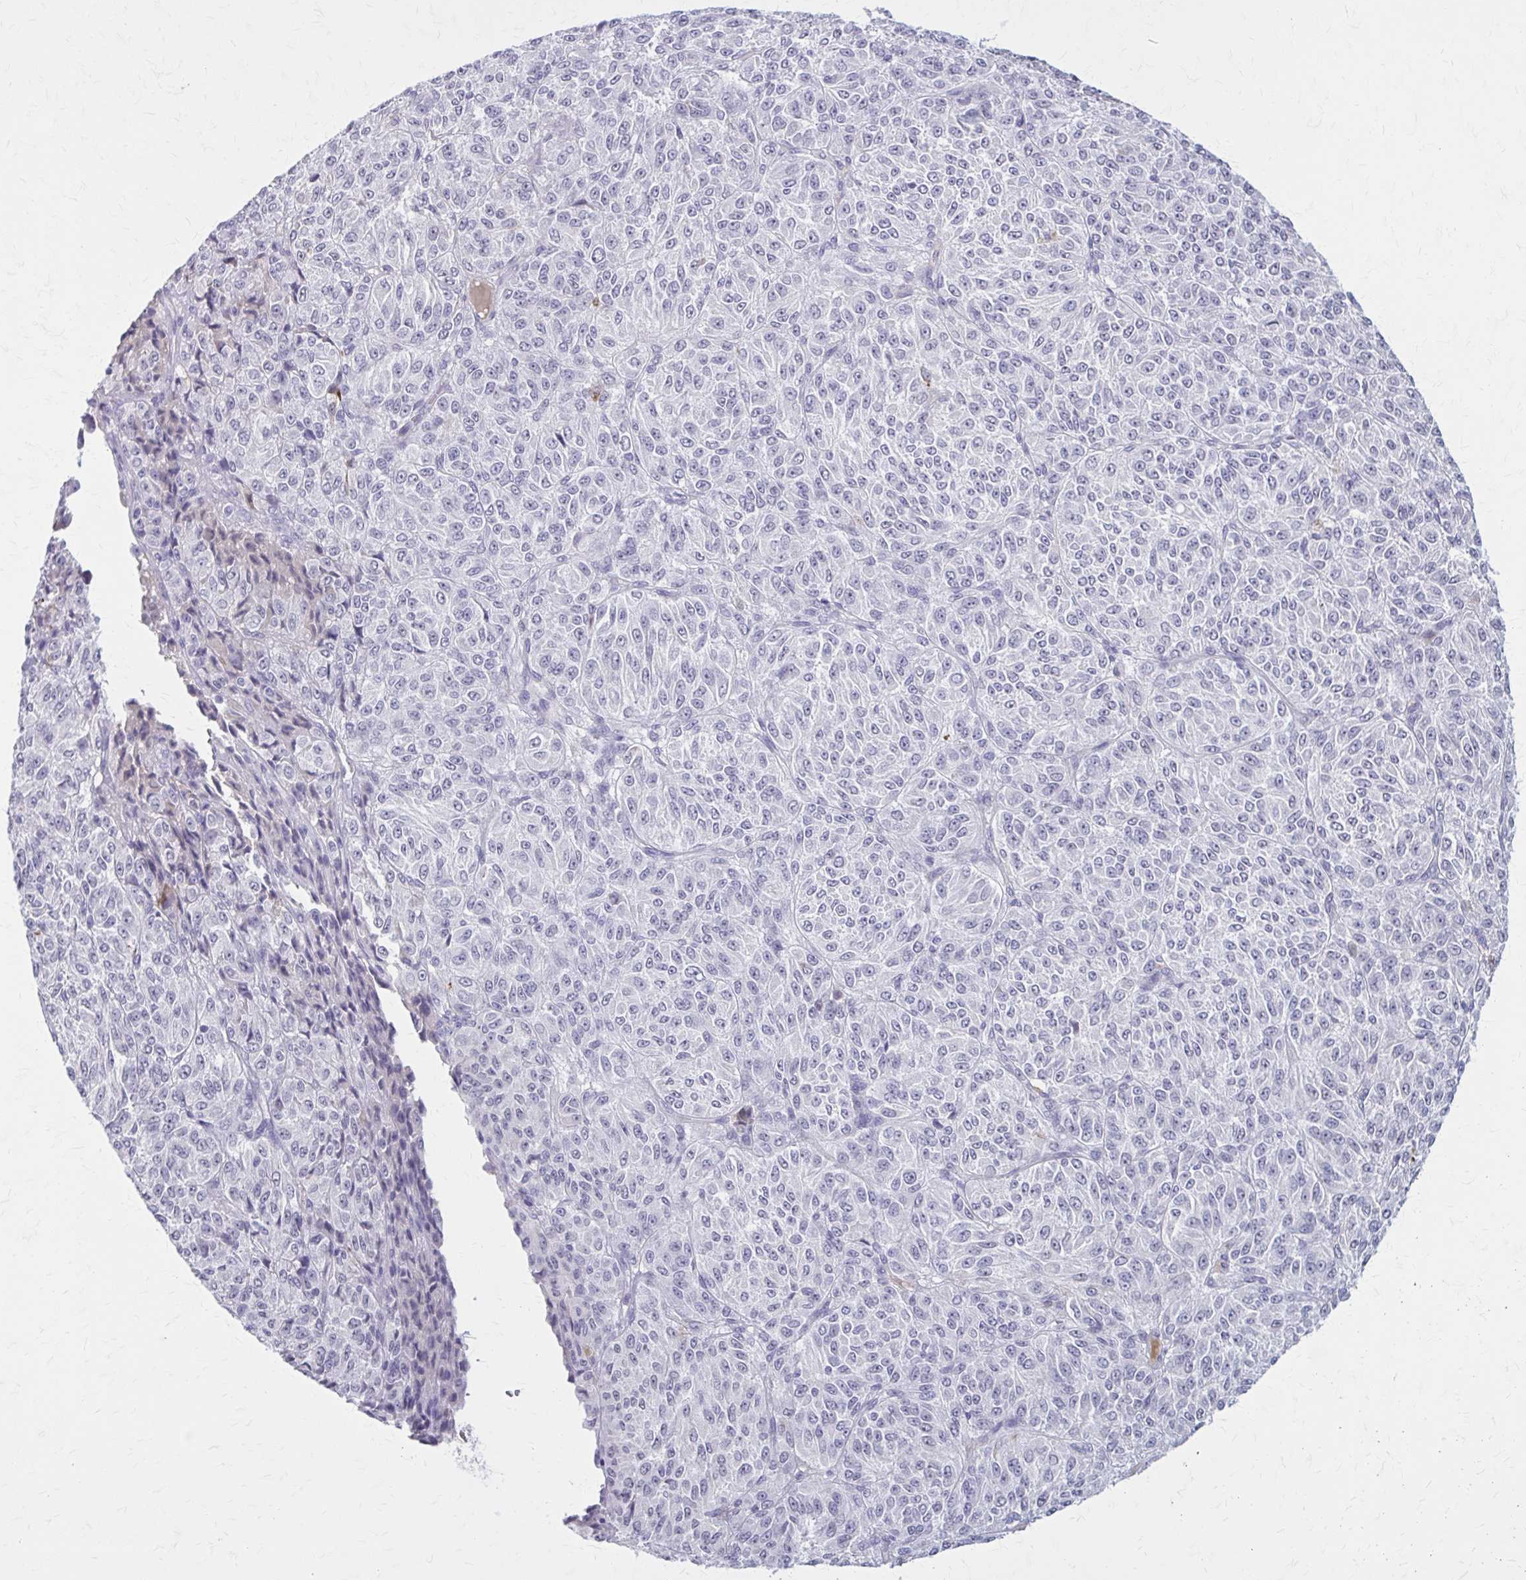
{"staining": {"intensity": "negative", "quantity": "none", "location": "none"}, "tissue": "melanoma", "cell_type": "Tumor cells", "image_type": "cancer", "snomed": [{"axis": "morphology", "description": "Malignant melanoma, Metastatic site"}, {"axis": "topography", "description": "Brain"}], "caption": "The photomicrograph reveals no significant staining in tumor cells of malignant melanoma (metastatic site). (DAB (3,3'-diaminobenzidine) IHC, high magnification).", "gene": "SERPIND1", "patient": {"sex": "female", "age": 56}}